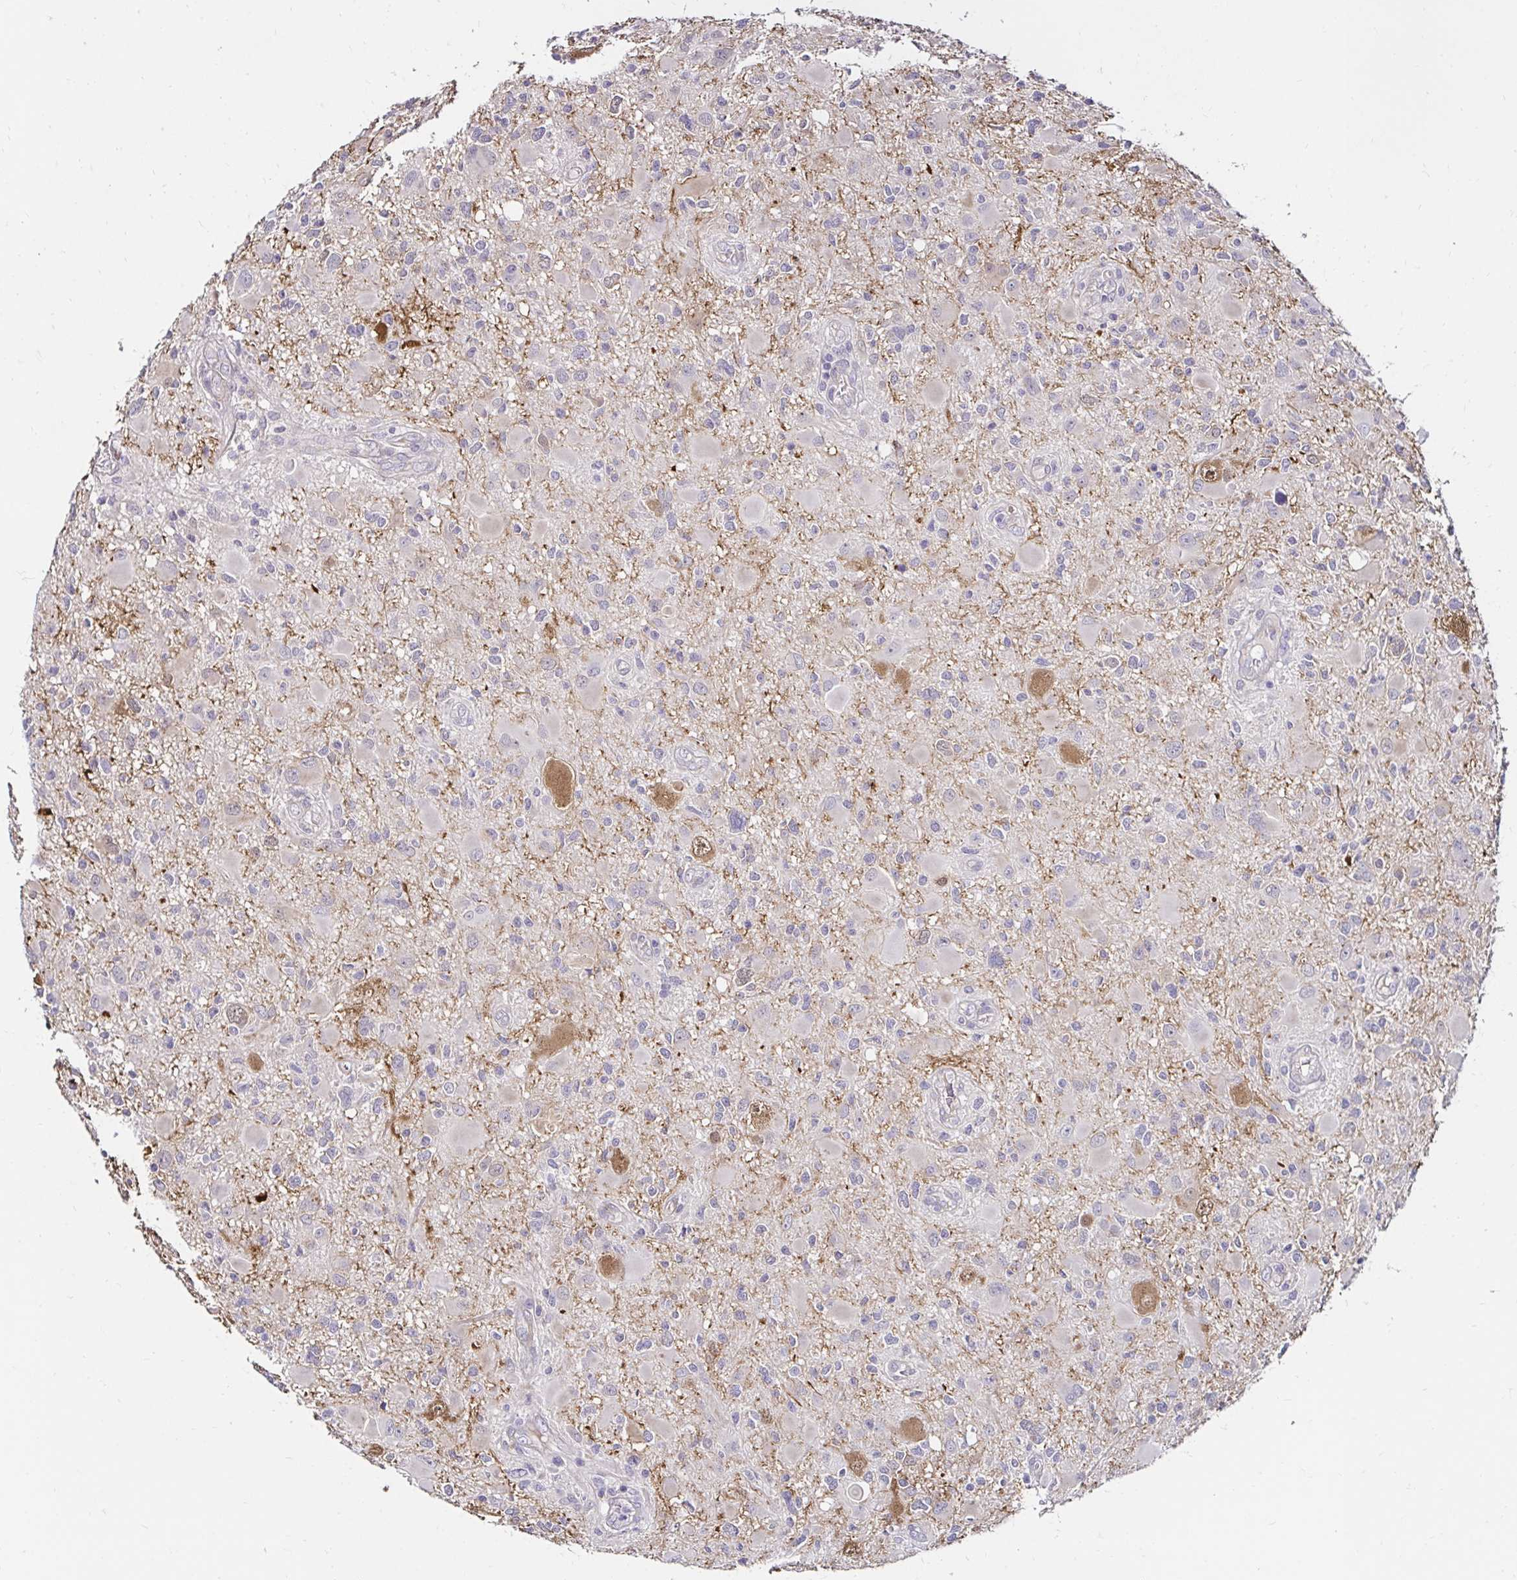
{"staining": {"intensity": "negative", "quantity": "none", "location": "none"}, "tissue": "glioma", "cell_type": "Tumor cells", "image_type": "cancer", "snomed": [{"axis": "morphology", "description": "Glioma, malignant, High grade"}, {"axis": "topography", "description": "Brain"}], "caption": "Tumor cells are negative for protein expression in human malignant glioma (high-grade).", "gene": "GUCY1A1", "patient": {"sex": "male", "age": 54}}